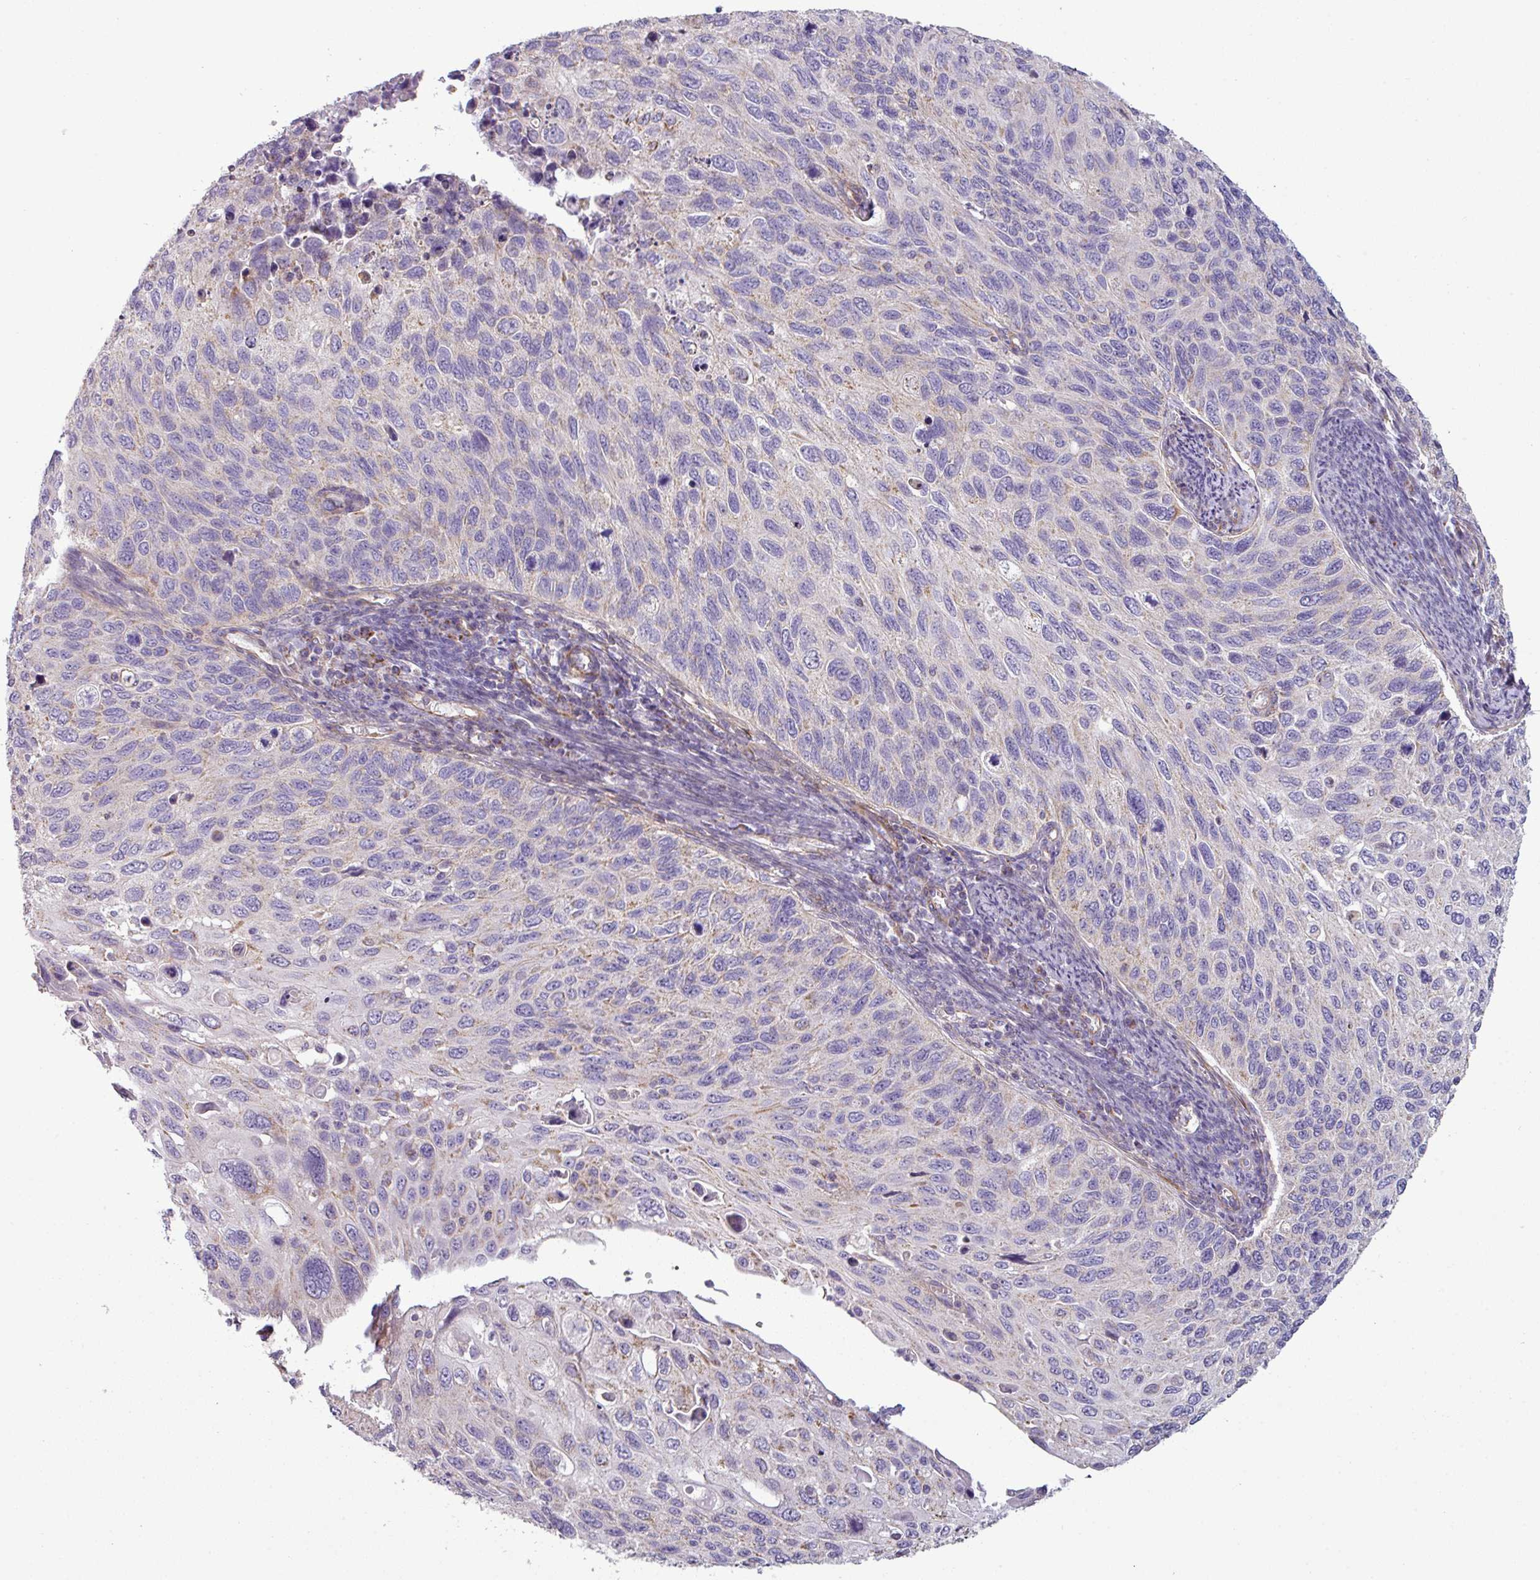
{"staining": {"intensity": "weak", "quantity": "<25%", "location": "cytoplasmic/membranous"}, "tissue": "cervical cancer", "cell_type": "Tumor cells", "image_type": "cancer", "snomed": [{"axis": "morphology", "description": "Squamous cell carcinoma, NOS"}, {"axis": "topography", "description": "Cervix"}], "caption": "Micrograph shows no significant protein staining in tumor cells of squamous cell carcinoma (cervical).", "gene": "BTN2A2", "patient": {"sex": "female", "age": 70}}